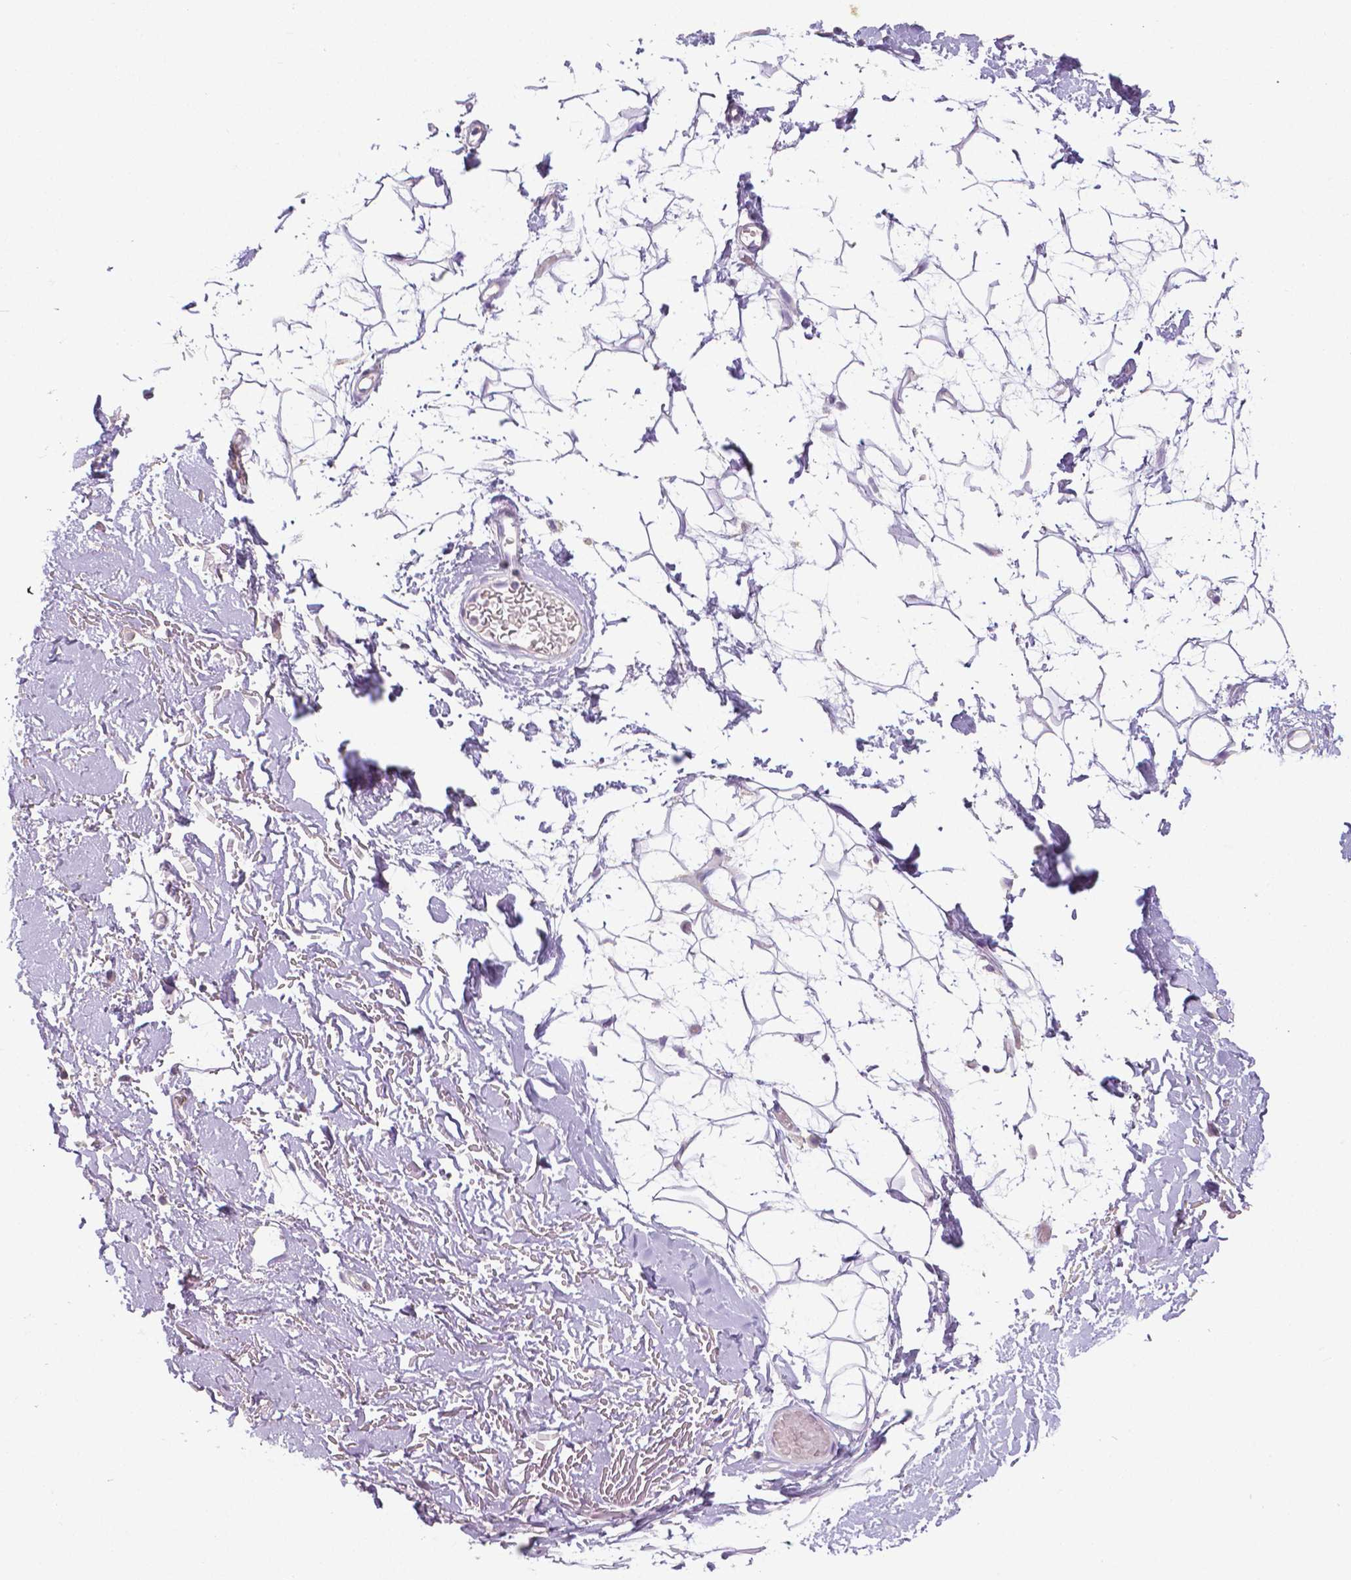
{"staining": {"intensity": "negative", "quantity": "none", "location": "none"}, "tissue": "adipose tissue", "cell_type": "Adipocytes", "image_type": "normal", "snomed": [{"axis": "morphology", "description": "Normal tissue, NOS"}, {"axis": "topography", "description": "Anal"}, {"axis": "topography", "description": "Peripheral nerve tissue"}], "caption": "Immunohistochemistry of benign adipose tissue demonstrates no positivity in adipocytes. (DAB (3,3'-diaminobenzidine) IHC visualized using brightfield microscopy, high magnification).", "gene": "CRMP1", "patient": {"sex": "male", "age": 78}}